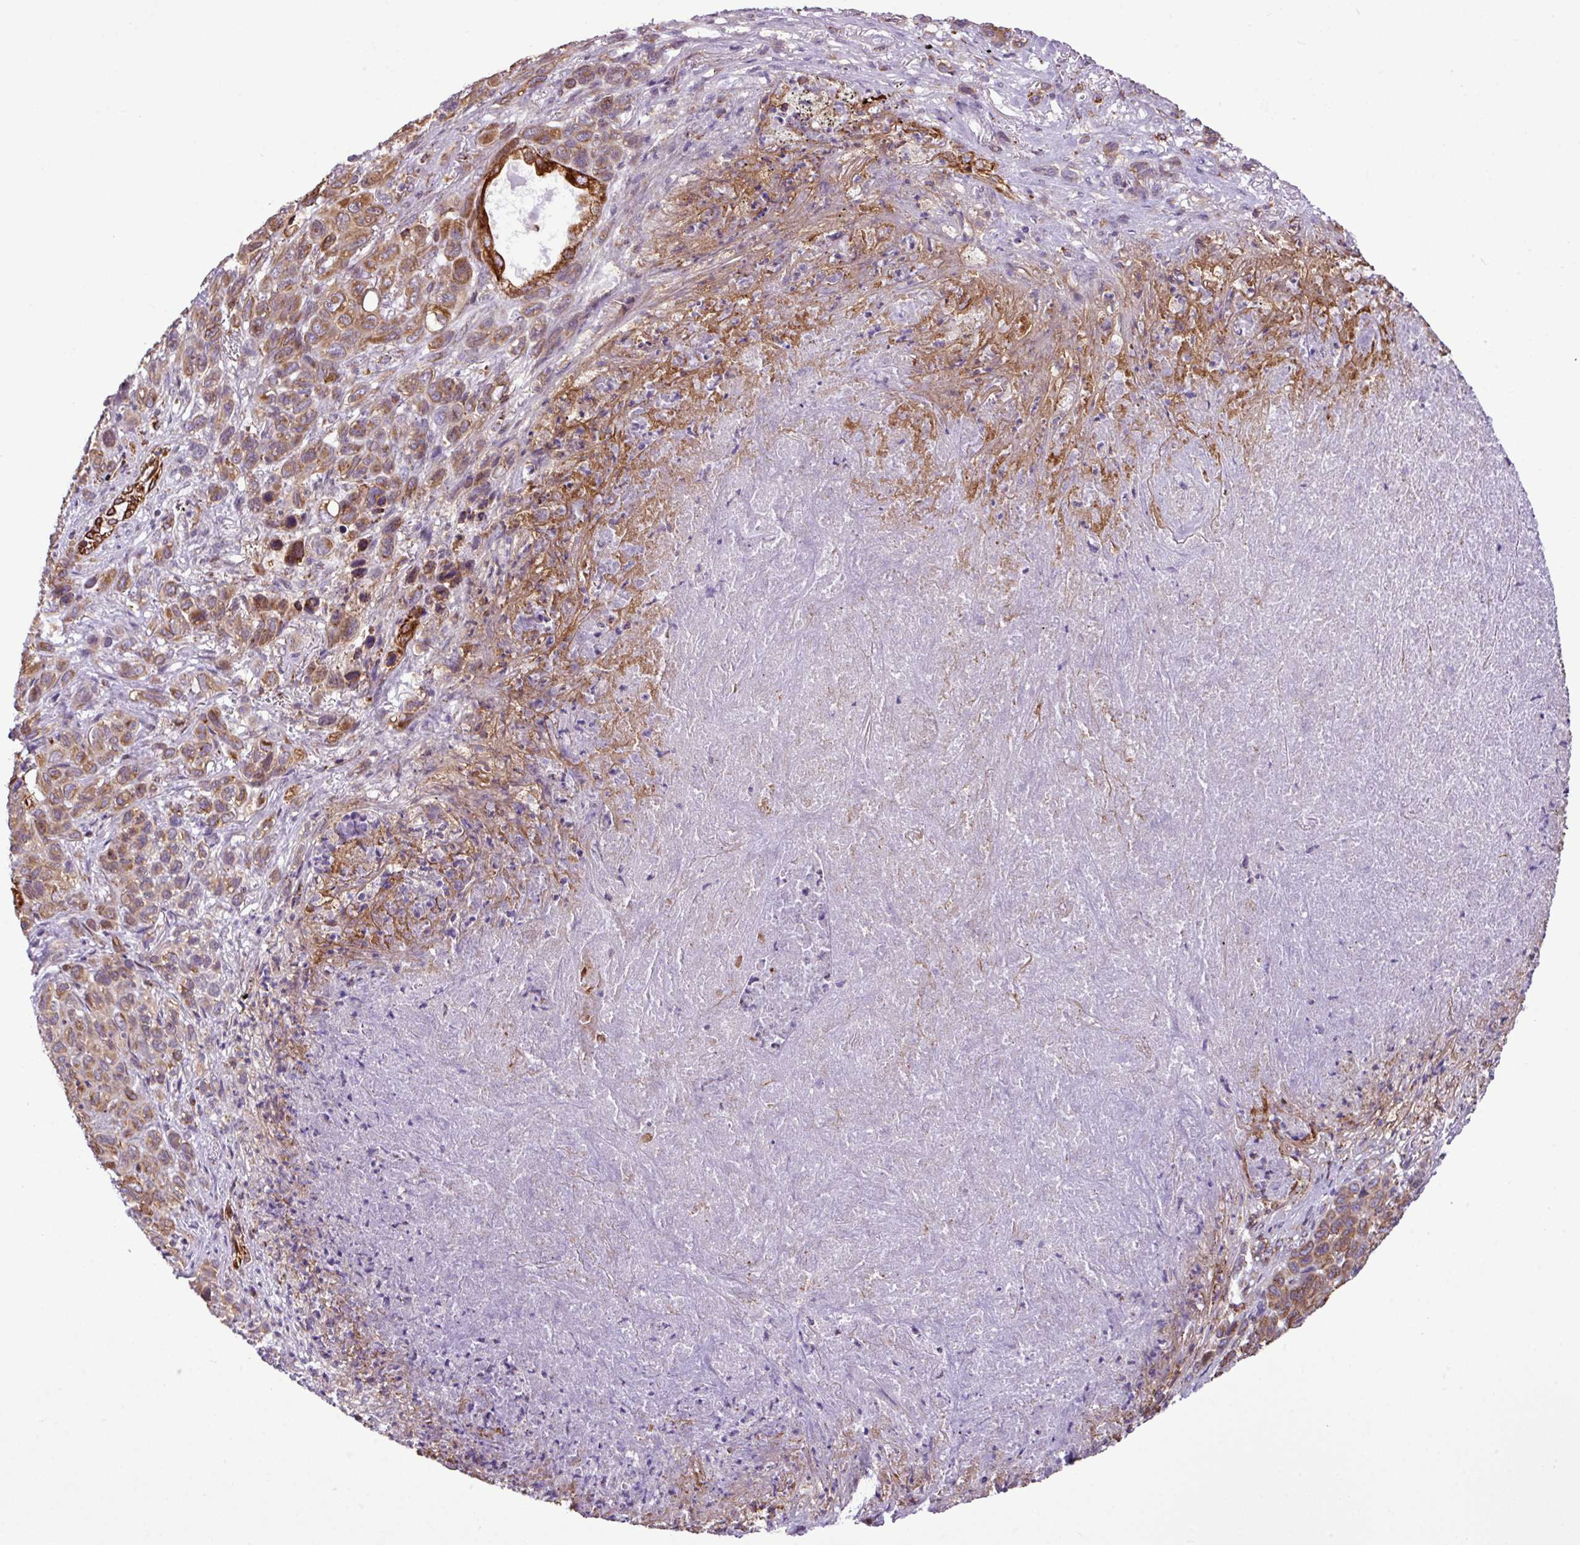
{"staining": {"intensity": "moderate", "quantity": ">75%", "location": "cytoplasmic/membranous"}, "tissue": "melanoma", "cell_type": "Tumor cells", "image_type": "cancer", "snomed": [{"axis": "morphology", "description": "Malignant melanoma, Metastatic site"}, {"axis": "topography", "description": "Lung"}], "caption": "Immunohistochemical staining of human malignant melanoma (metastatic site) reveals medium levels of moderate cytoplasmic/membranous staining in about >75% of tumor cells.", "gene": "ZNF569", "patient": {"sex": "male", "age": 48}}